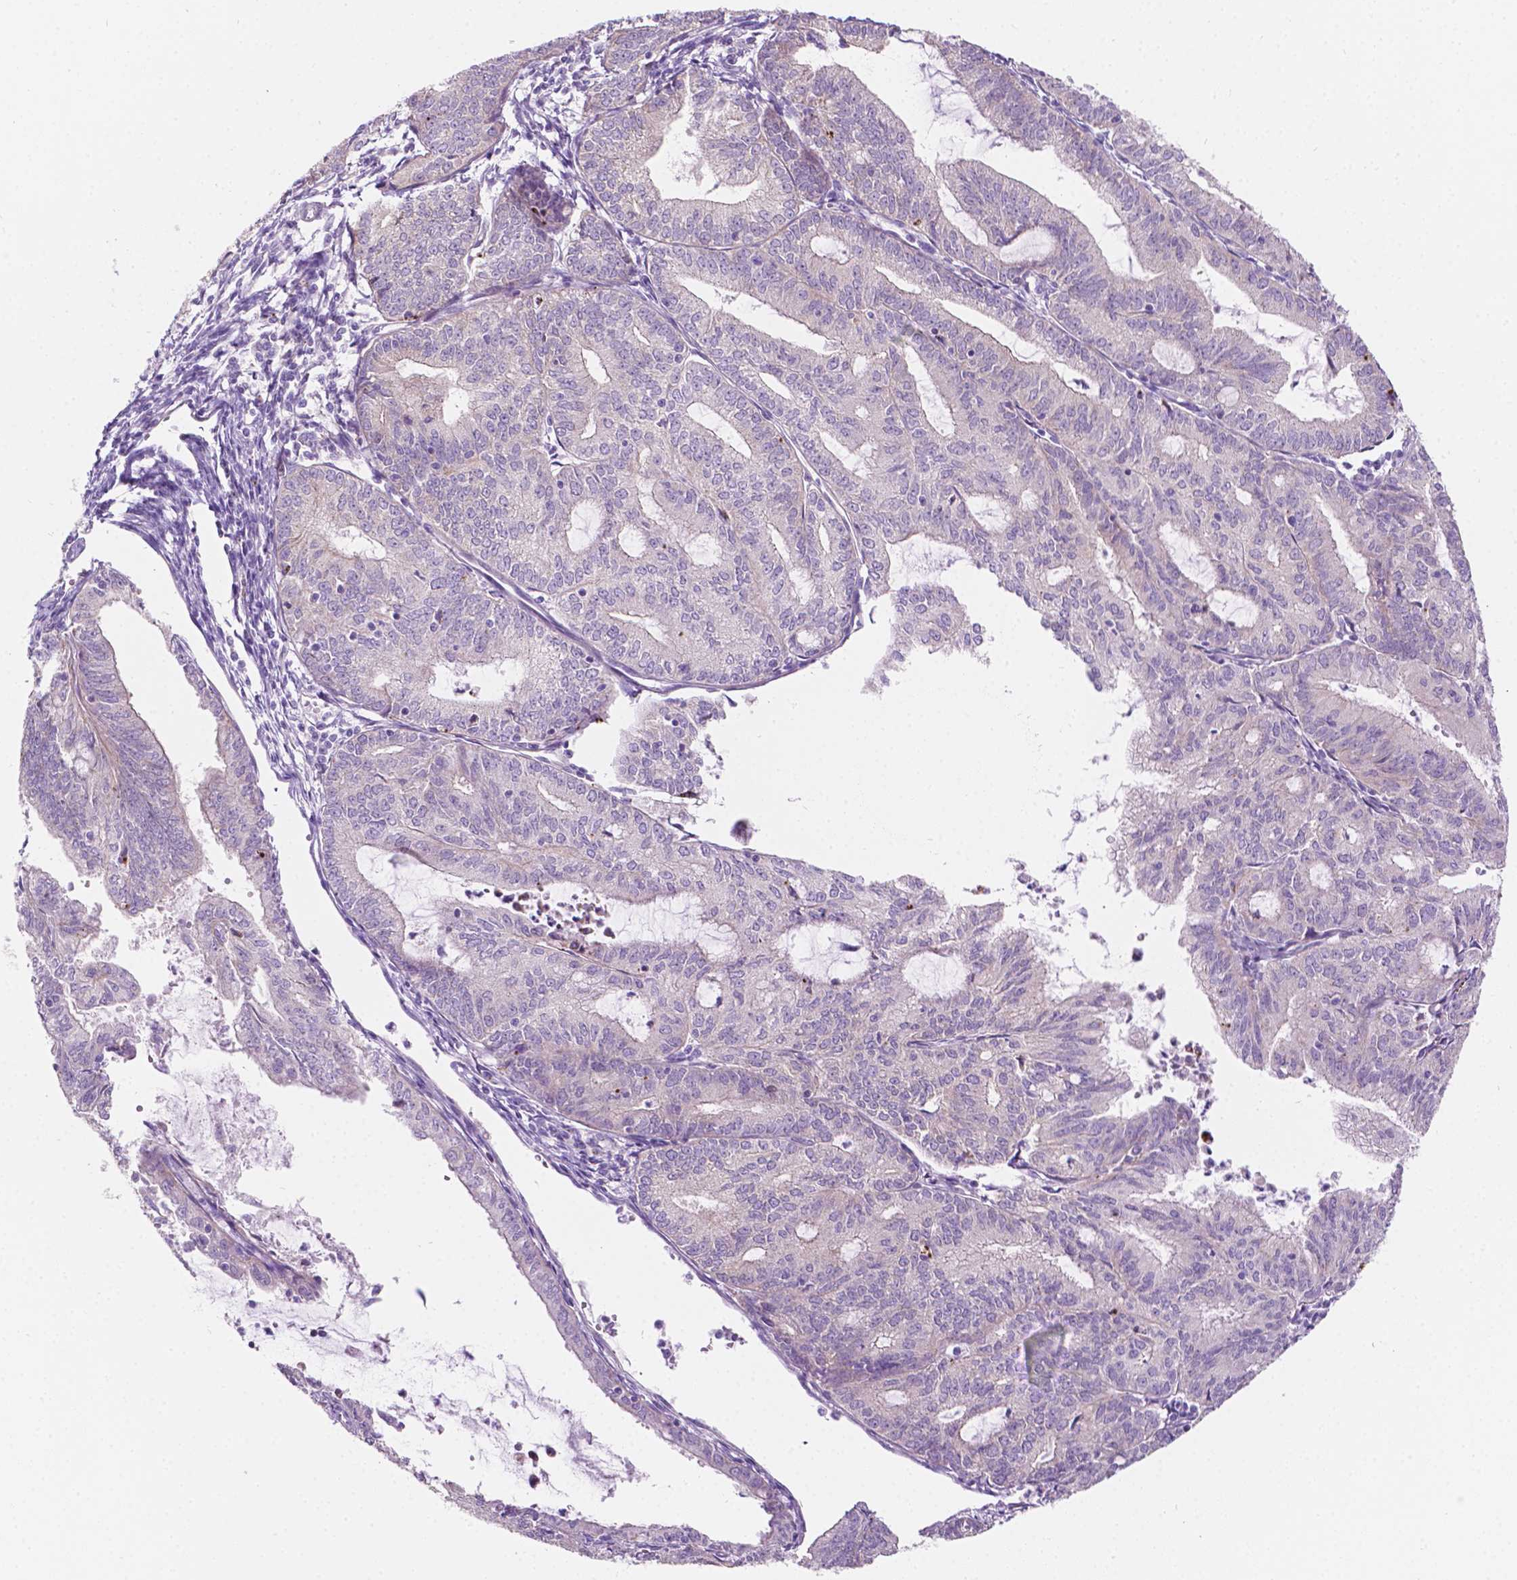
{"staining": {"intensity": "weak", "quantity": "<25%", "location": "cytoplasmic/membranous"}, "tissue": "endometrial cancer", "cell_type": "Tumor cells", "image_type": "cancer", "snomed": [{"axis": "morphology", "description": "Adenocarcinoma, NOS"}, {"axis": "topography", "description": "Endometrium"}], "caption": "A histopathology image of endometrial cancer stained for a protein displays no brown staining in tumor cells.", "gene": "NOS1AP", "patient": {"sex": "female", "age": 70}}